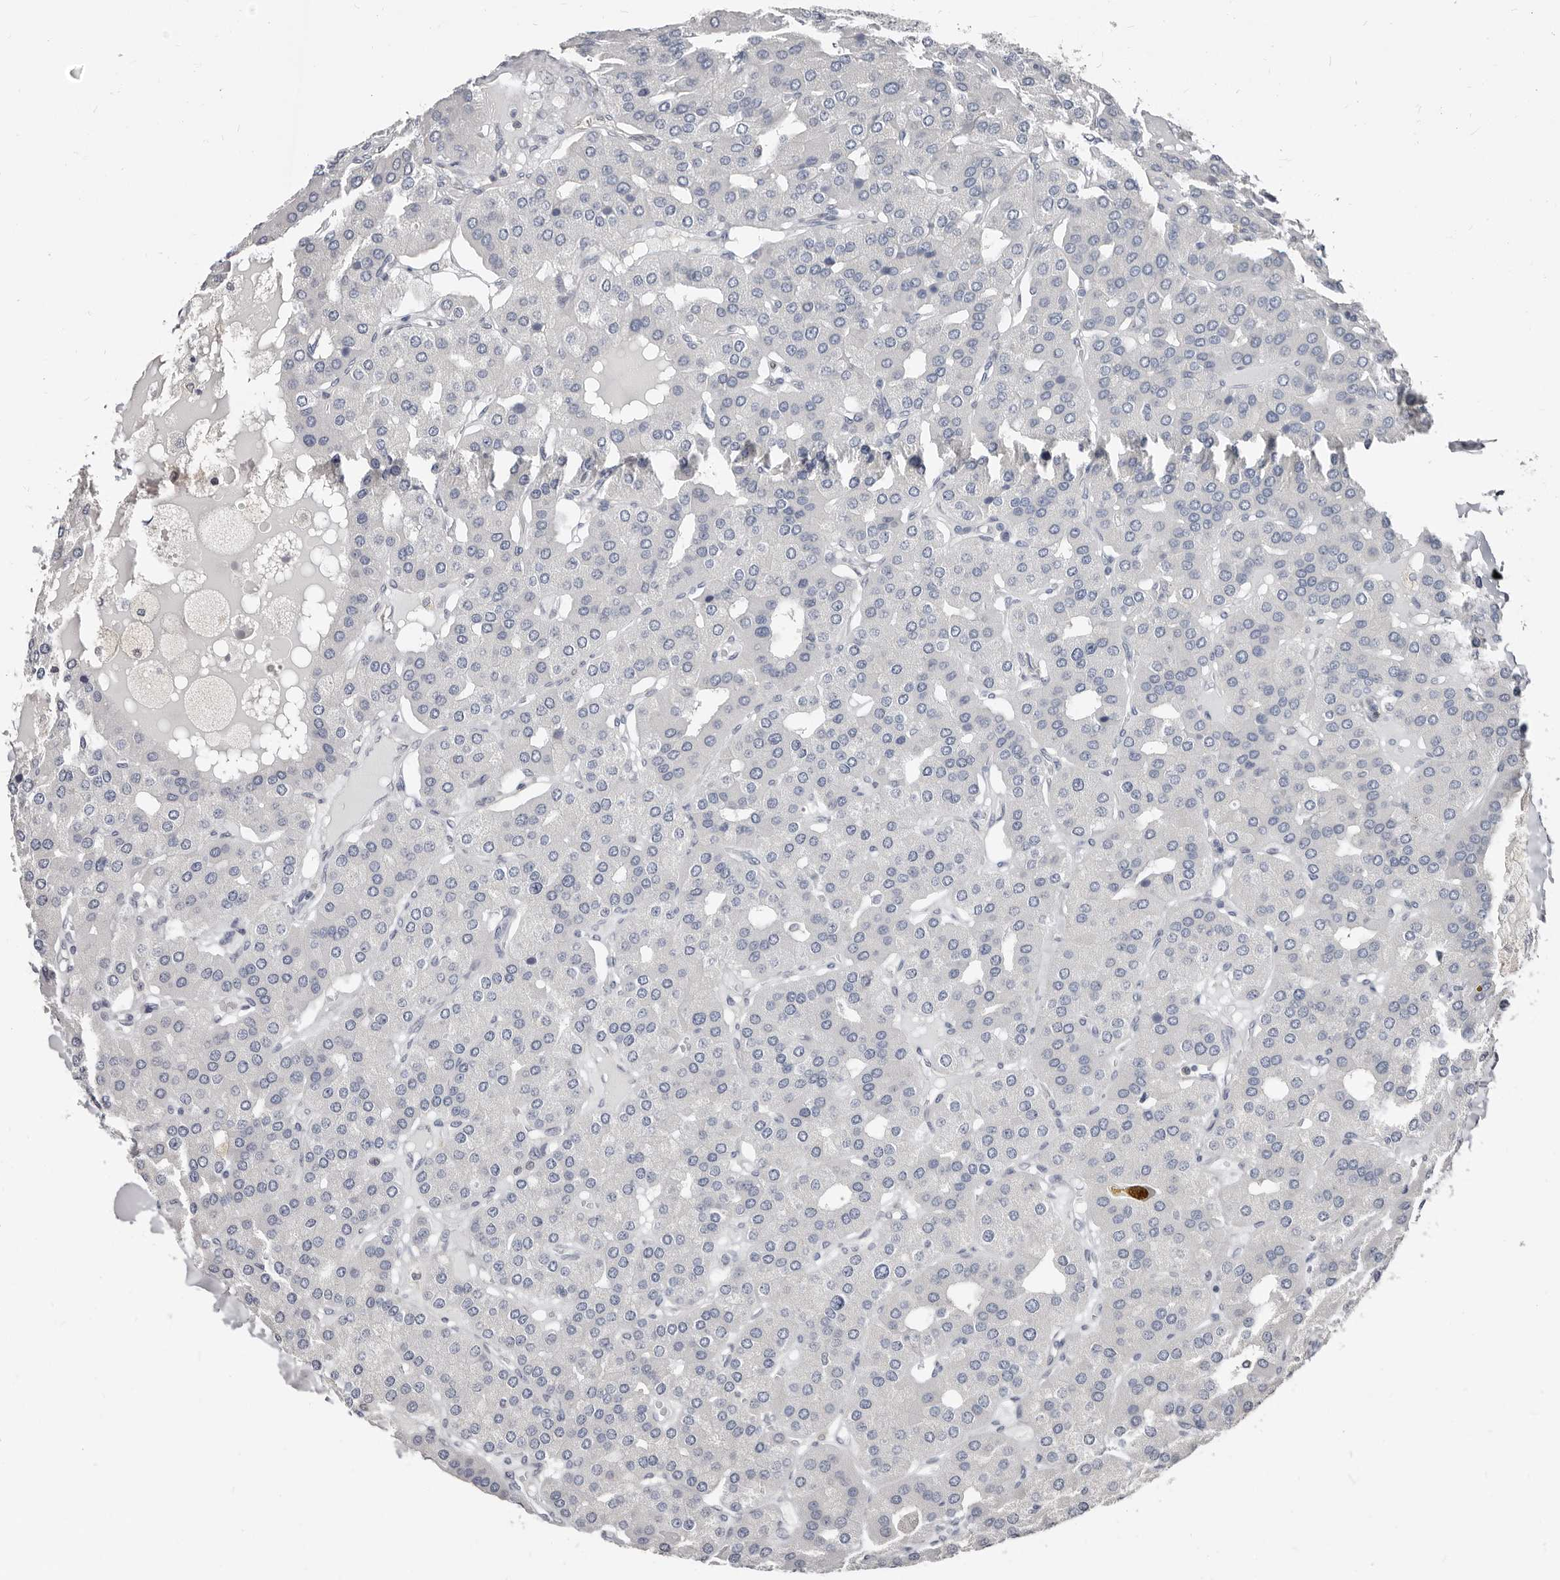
{"staining": {"intensity": "negative", "quantity": "none", "location": "none"}, "tissue": "parathyroid gland", "cell_type": "Glandular cells", "image_type": "normal", "snomed": [{"axis": "morphology", "description": "Normal tissue, NOS"}, {"axis": "morphology", "description": "Adenoma, NOS"}, {"axis": "topography", "description": "Parathyroid gland"}], "caption": "Micrograph shows no significant protein staining in glandular cells of unremarkable parathyroid gland.", "gene": "ASRGL1", "patient": {"sex": "female", "age": 86}}